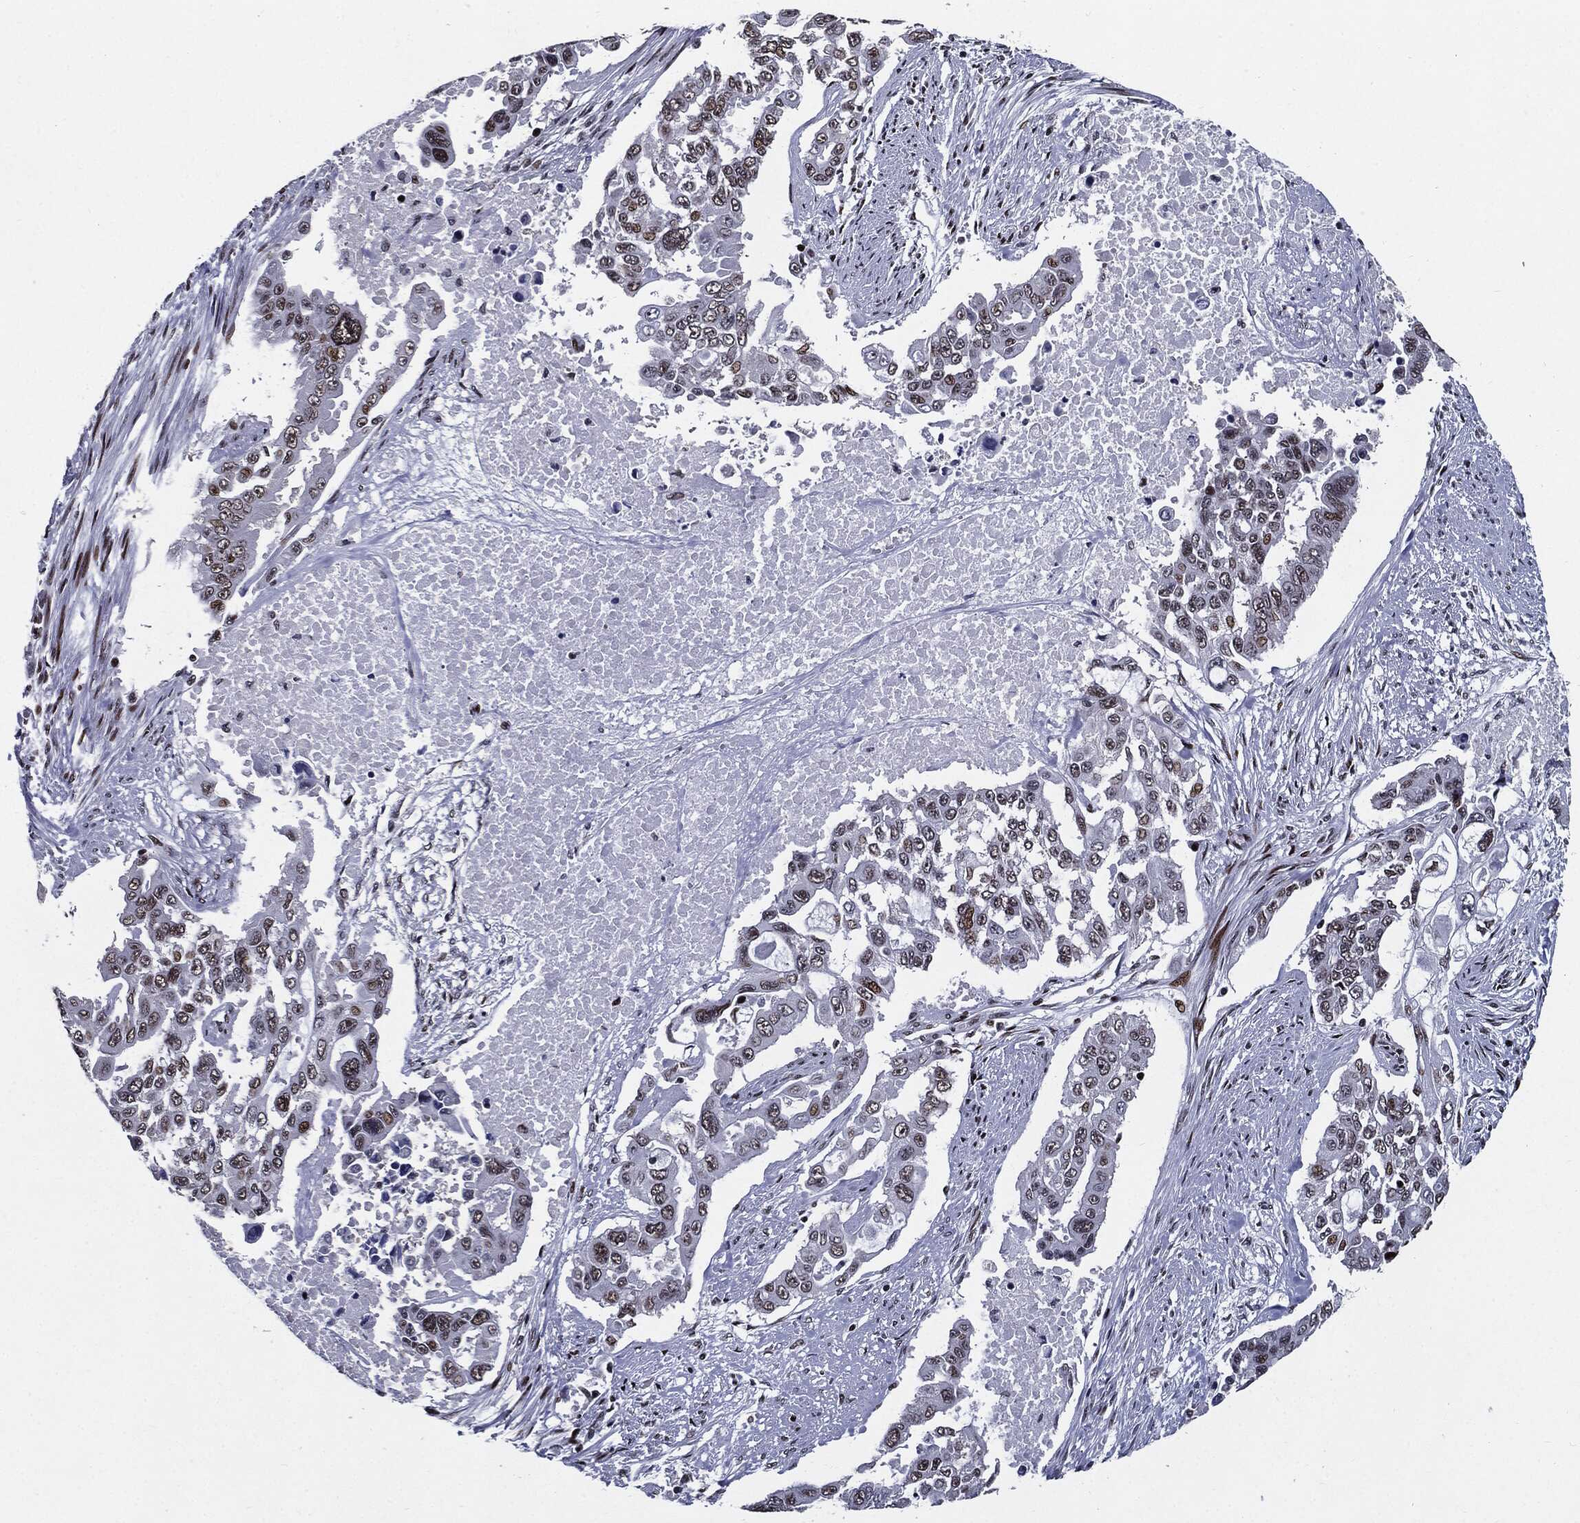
{"staining": {"intensity": "moderate", "quantity": "<25%", "location": "nuclear"}, "tissue": "endometrial cancer", "cell_type": "Tumor cells", "image_type": "cancer", "snomed": [{"axis": "morphology", "description": "Adenocarcinoma, NOS"}, {"axis": "topography", "description": "Uterus"}], "caption": "Tumor cells demonstrate low levels of moderate nuclear staining in about <25% of cells in human endometrial cancer. The staining is performed using DAB (3,3'-diaminobenzidine) brown chromogen to label protein expression. The nuclei are counter-stained blue using hematoxylin.", "gene": "ZFP91", "patient": {"sex": "female", "age": 59}}